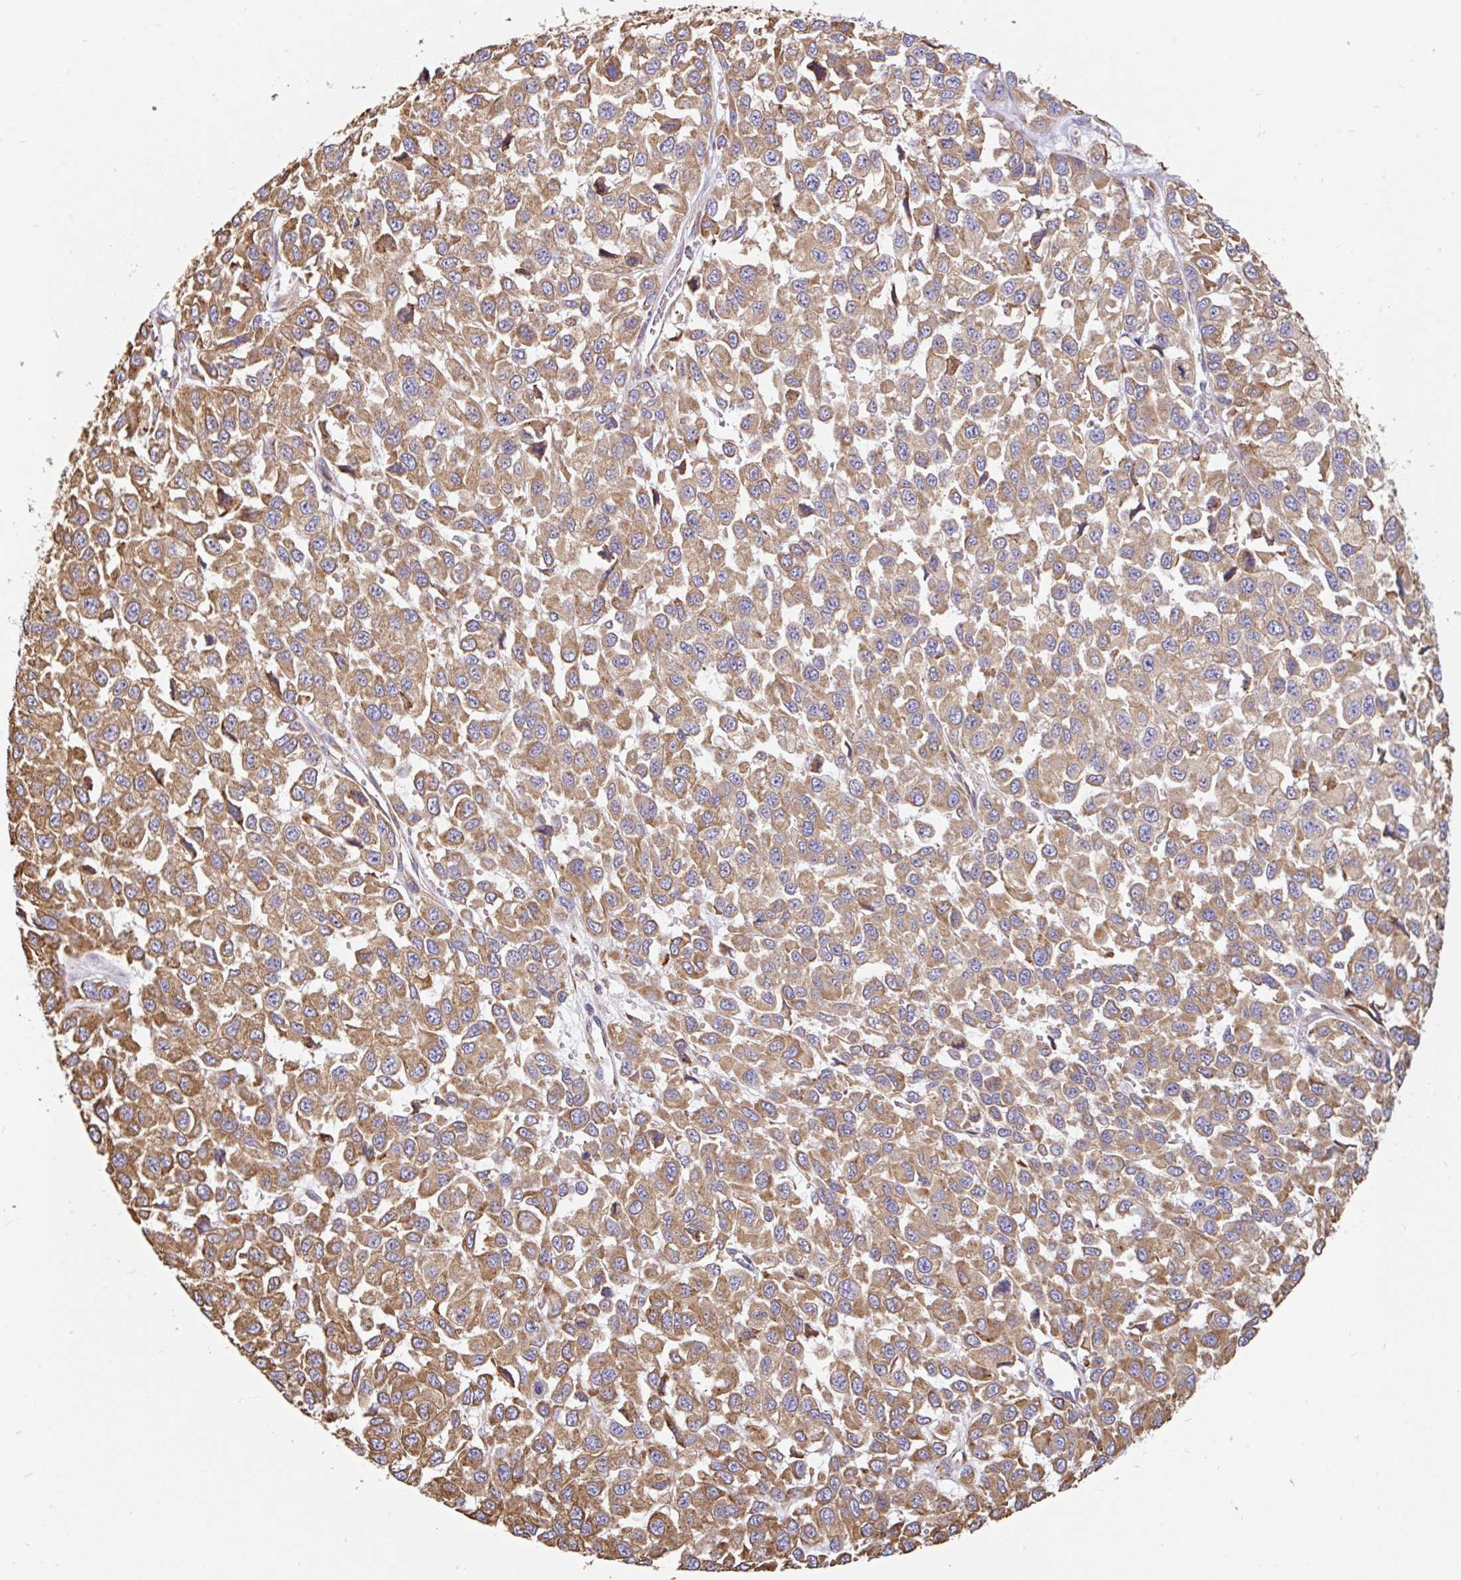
{"staining": {"intensity": "moderate", "quantity": ">75%", "location": "cytoplasmic/membranous"}, "tissue": "melanoma", "cell_type": "Tumor cells", "image_type": "cancer", "snomed": [{"axis": "morphology", "description": "Malignant melanoma, NOS"}, {"axis": "topography", "description": "Skin"}], "caption": "IHC micrograph of neoplastic tissue: human melanoma stained using immunohistochemistry exhibits medium levels of moderate protein expression localized specifically in the cytoplasmic/membranous of tumor cells, appearing as a cytoplasmic/membranous brown color.", "gene": "EML5", "patient": {"sex": "male", "age": 62}}